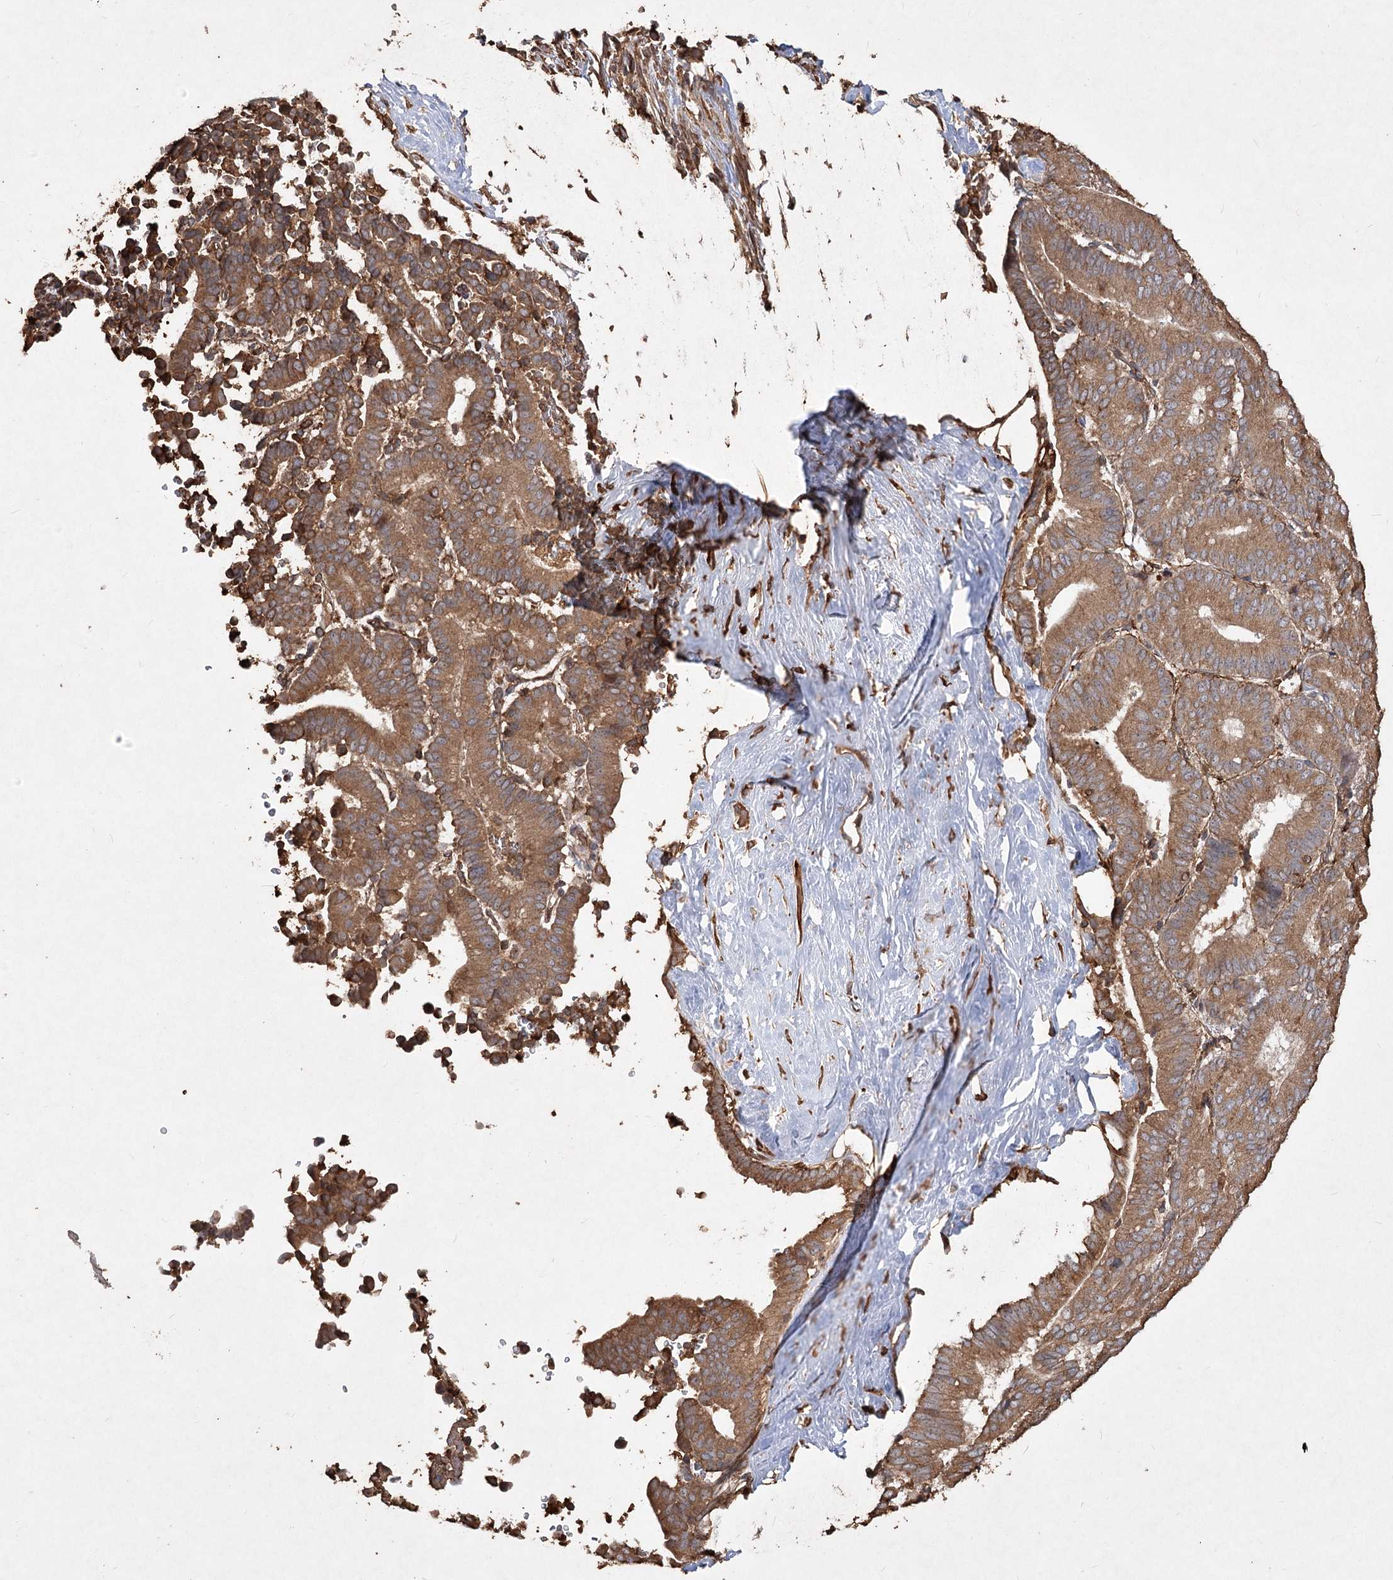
{"staining": {"intensity": "moderate", "quantity": ">75%", "location": "cytoplasmic/membranous"}, "tissue": "liver cancer", "cell_type": "Tumor cells", "image_type": "cancer", "snomed": [{"axis": "morphology", "description": "Cholangiocarcinoma"}, {"axis": "topography", "description": "Liver"}], "caption": "Immunohistochemical staining of liver cancer (cholangiocarcinoma) shows medium levels of moderate cytoplasmic/membranous staining in approximately >75% of tumor cells.", "gene": "PIK3C2A", "patient": {"sex": "female", "age": 75}}